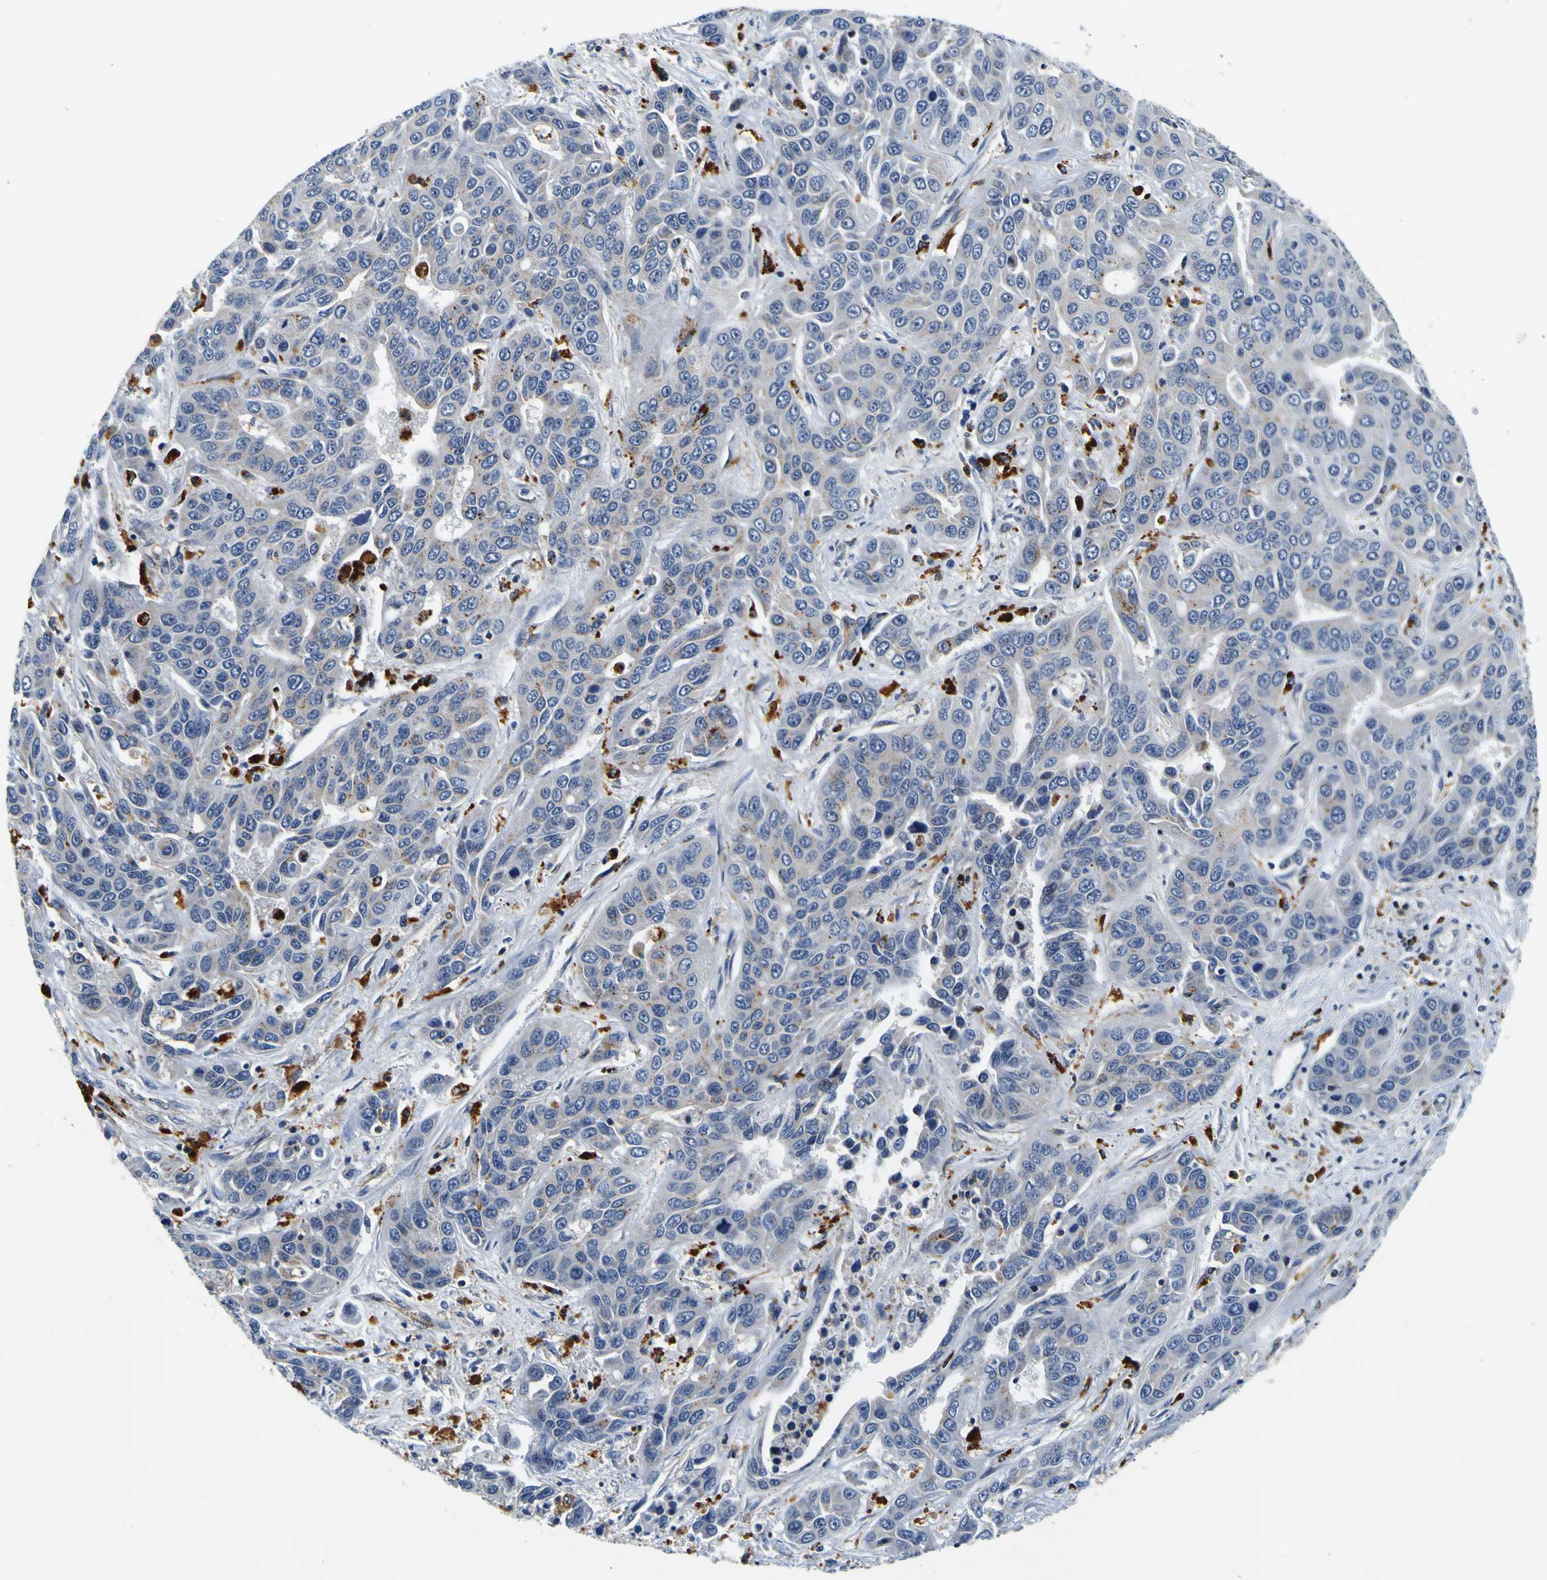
{"staining": {"intensity": "weak", "quantity": "25%-75%", "location": "cytoplasmic/membranous"}, "tissue": "liver cancer", "cell_type": "Tumor cells", "image_type": "cancer", "snomed": [{"axis": "morphology", "description": "Cholangiocarcinoma"}, {"axis": "topography", "description": "Liver"}], "caption": "A low amount of weak cytoplasmic/membranous expression is appreciated in about 25%-75% of tumor cells in liver cancer (cholangiocarcinoma) tissue. Nuclei are stained in blue.", "gene": "TNIK", "patient": {"sex": "female", "age": 52}}